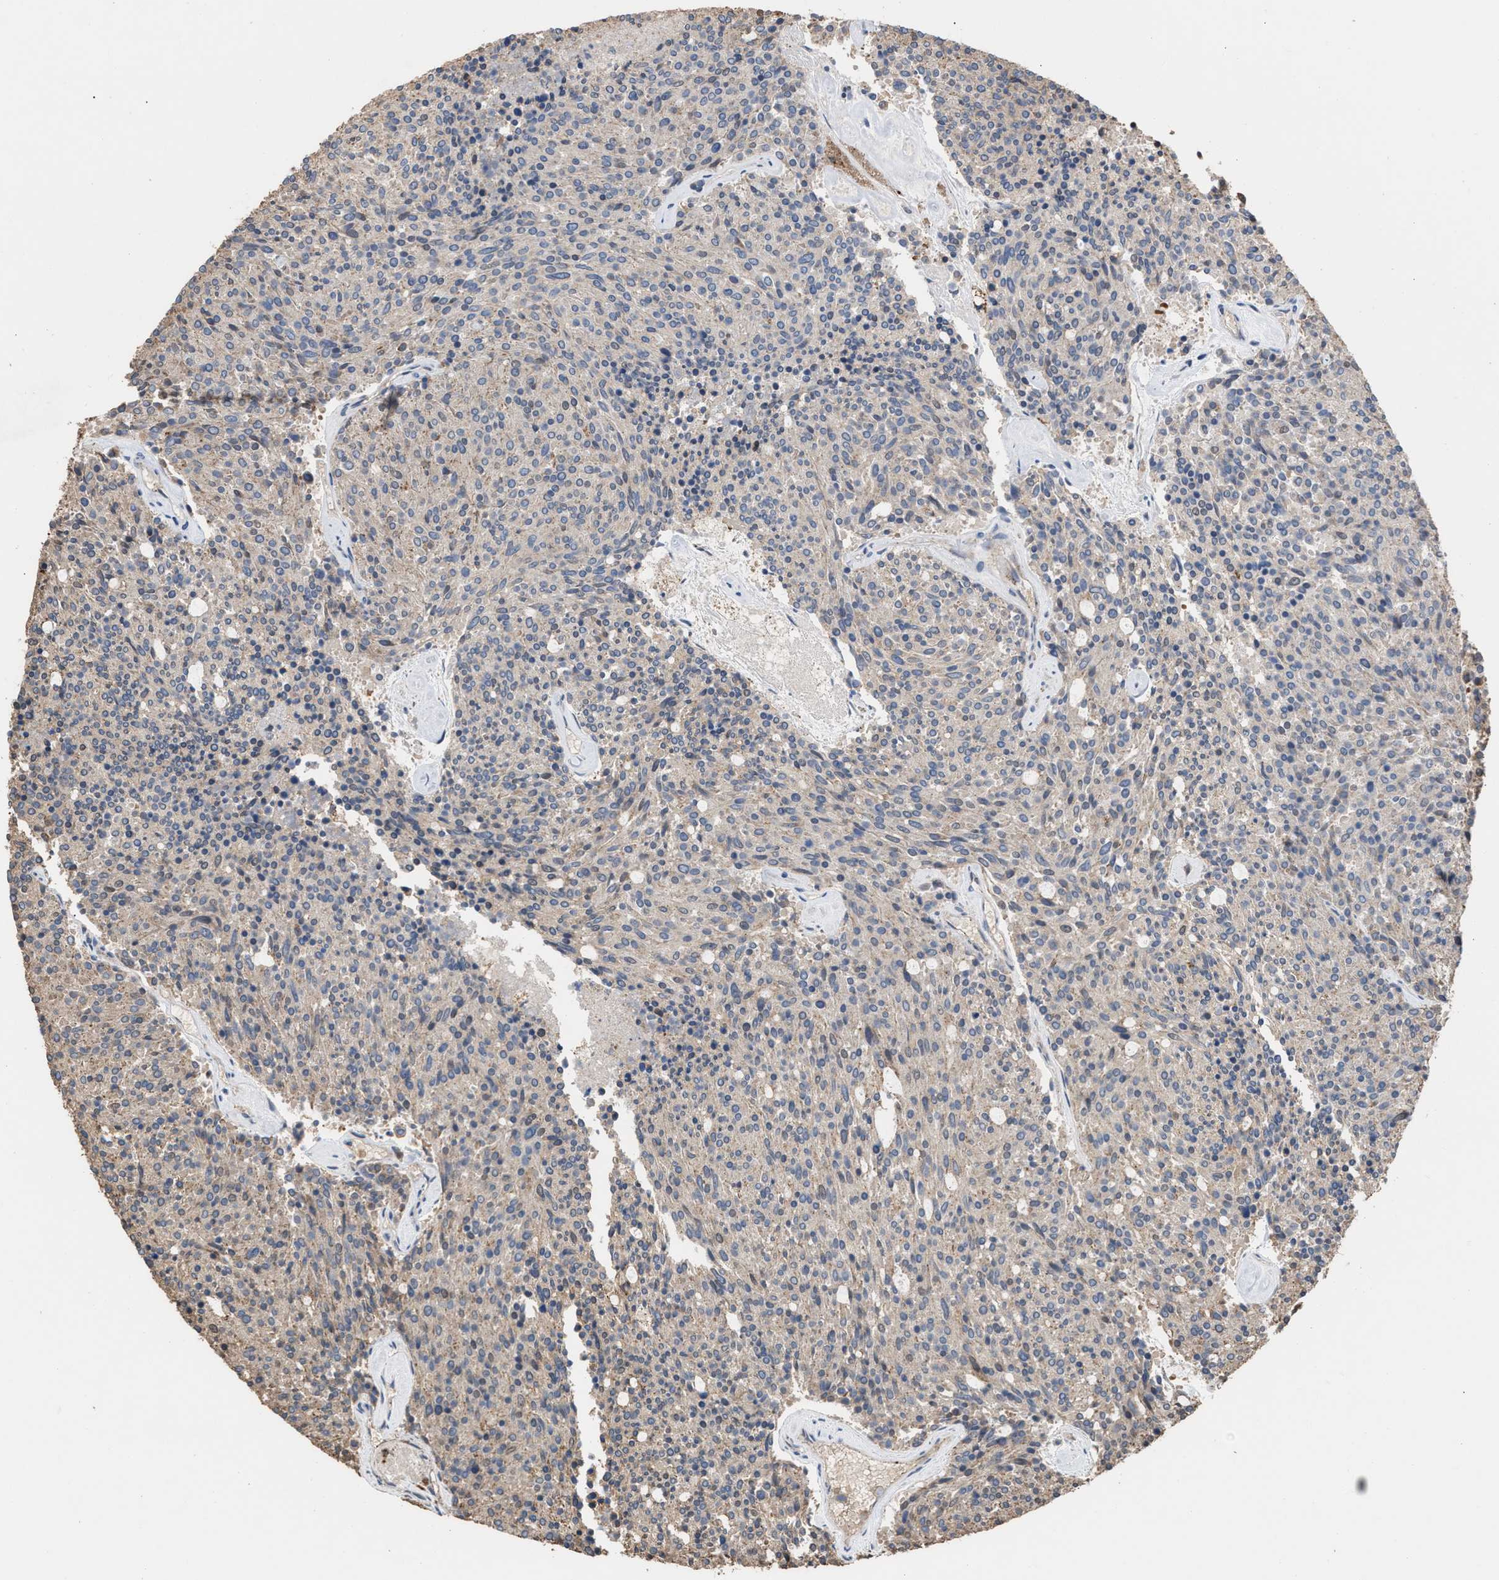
{"staining": {"intensity": "weak", "quantity": "<25%", "location": "cytoplasmic/membranous"}, "tissue": "carcinoid", "cell_type": "Tumor cells", "image_type": "cancer", "snomed": [{"axis": "morphology", "description": "Carcinoid, malignant, NOS"}, {"axis": "topography", "description": "Pancreas"}], "caption": "DAB (3,3'-diaminobenzidine) immunohistochemical staining of human carcinoid exhibits no significant staining in tumor cells.", "gene": "ELMO3", "patient": {"sex": "female", "age": 54}}